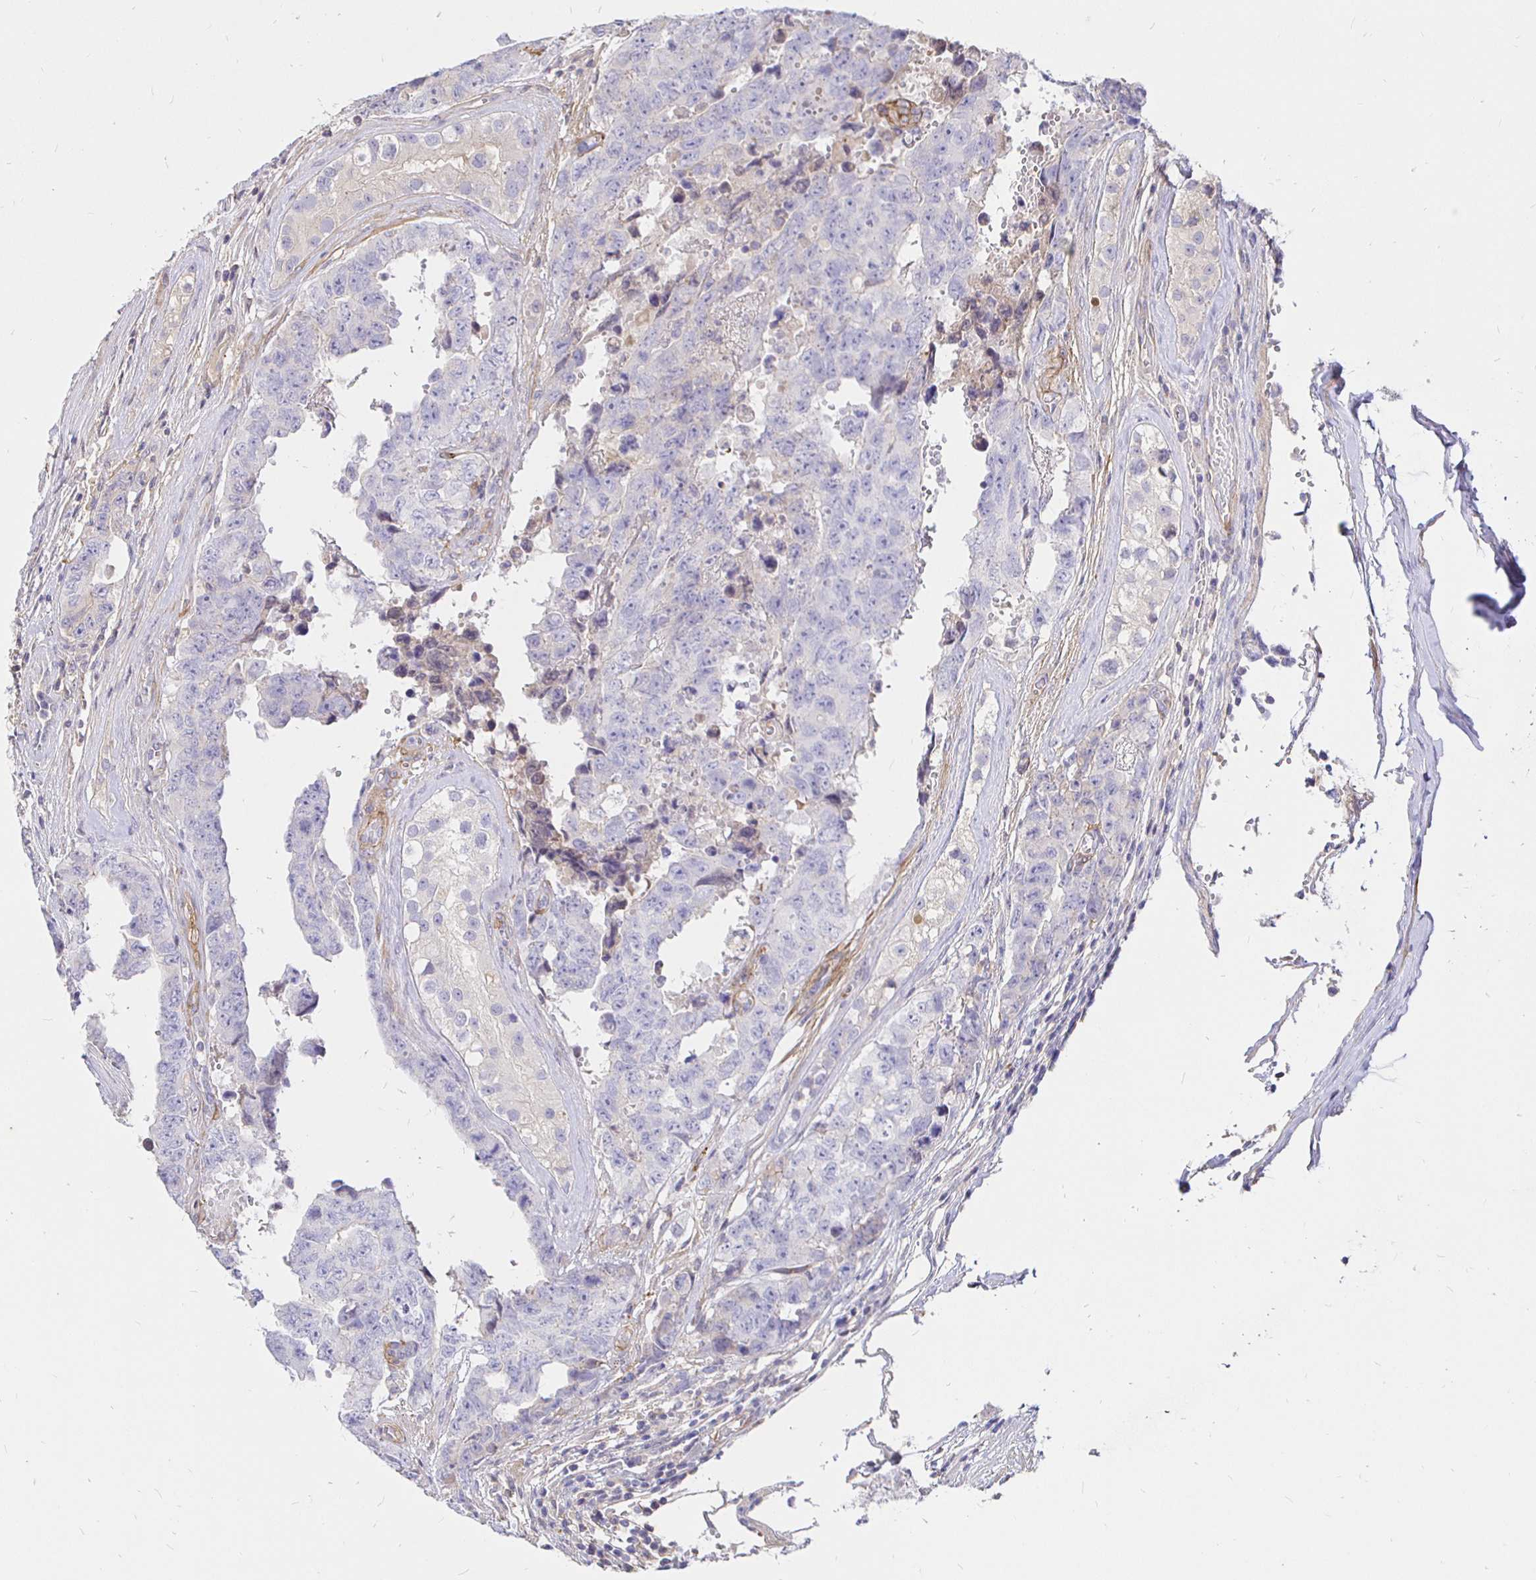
{"staining": {"intensity": "negative", "quantity": "none", "location": "none"}, "tissue": "testis cancer", "cell_type": "Tumor cells", "image_type": "cancer", "snomed": [{"axis": "morphology", "description": "Normal tissue, NOS"}, {"axis": "morphology", "description": "Carcinoma, Embryonal, NOS"}, {"axis": "topography", "description": "Testis"}, {"axis": "topography", "description": "Epididymis"}], "caption": "Human testis cancer (embryonal carcinoma) stained for a protein using immunohistochemistry demonstrates no positivity in tumor cells.", "gene": "PALM2AKAP2", "patient": {"sex": "male", "age": 25}}